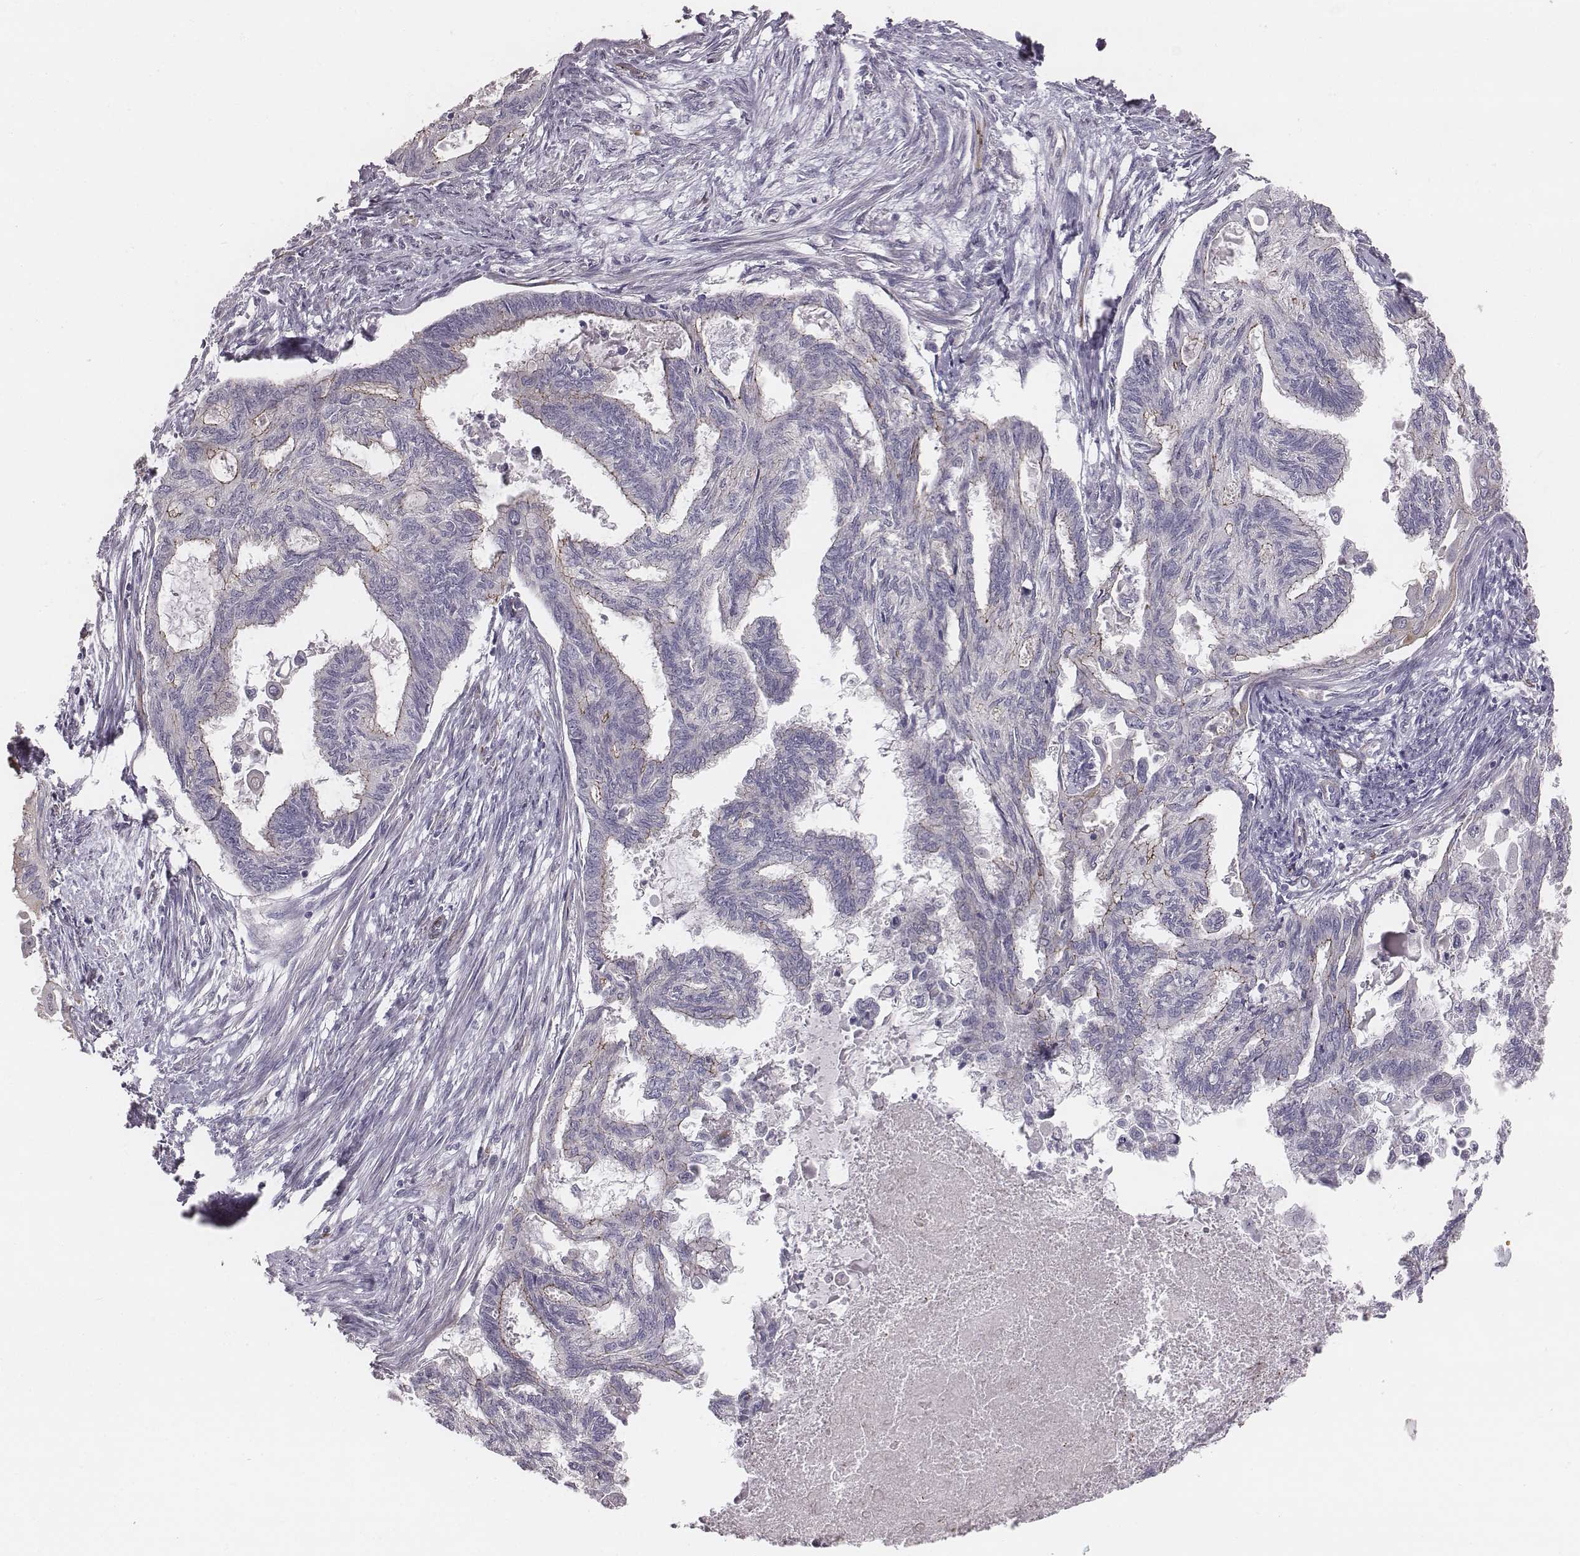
{"staining": {"intensity": "weak", "quantity": "25%-75%", "location": "cytoplasmic/membranous"}, "tissue": "endometrial cancer", "cell_type": "Tumor cells", "image_type": "cancer", "snomed": [{"axis": "morphology", "description": "Adenocarcinoma, NOS"}, {"axis": "topography", "description": "Endometrium"}], "caption": "Adenocarcinoma (endometrial) stained for a protein (brown) displays weak cytoplasmic/membranous positive positivity in about 25%-75% of tumor cells.", "gene": "PRKCZ", "patient": {"sex": "female", "age": 86}}